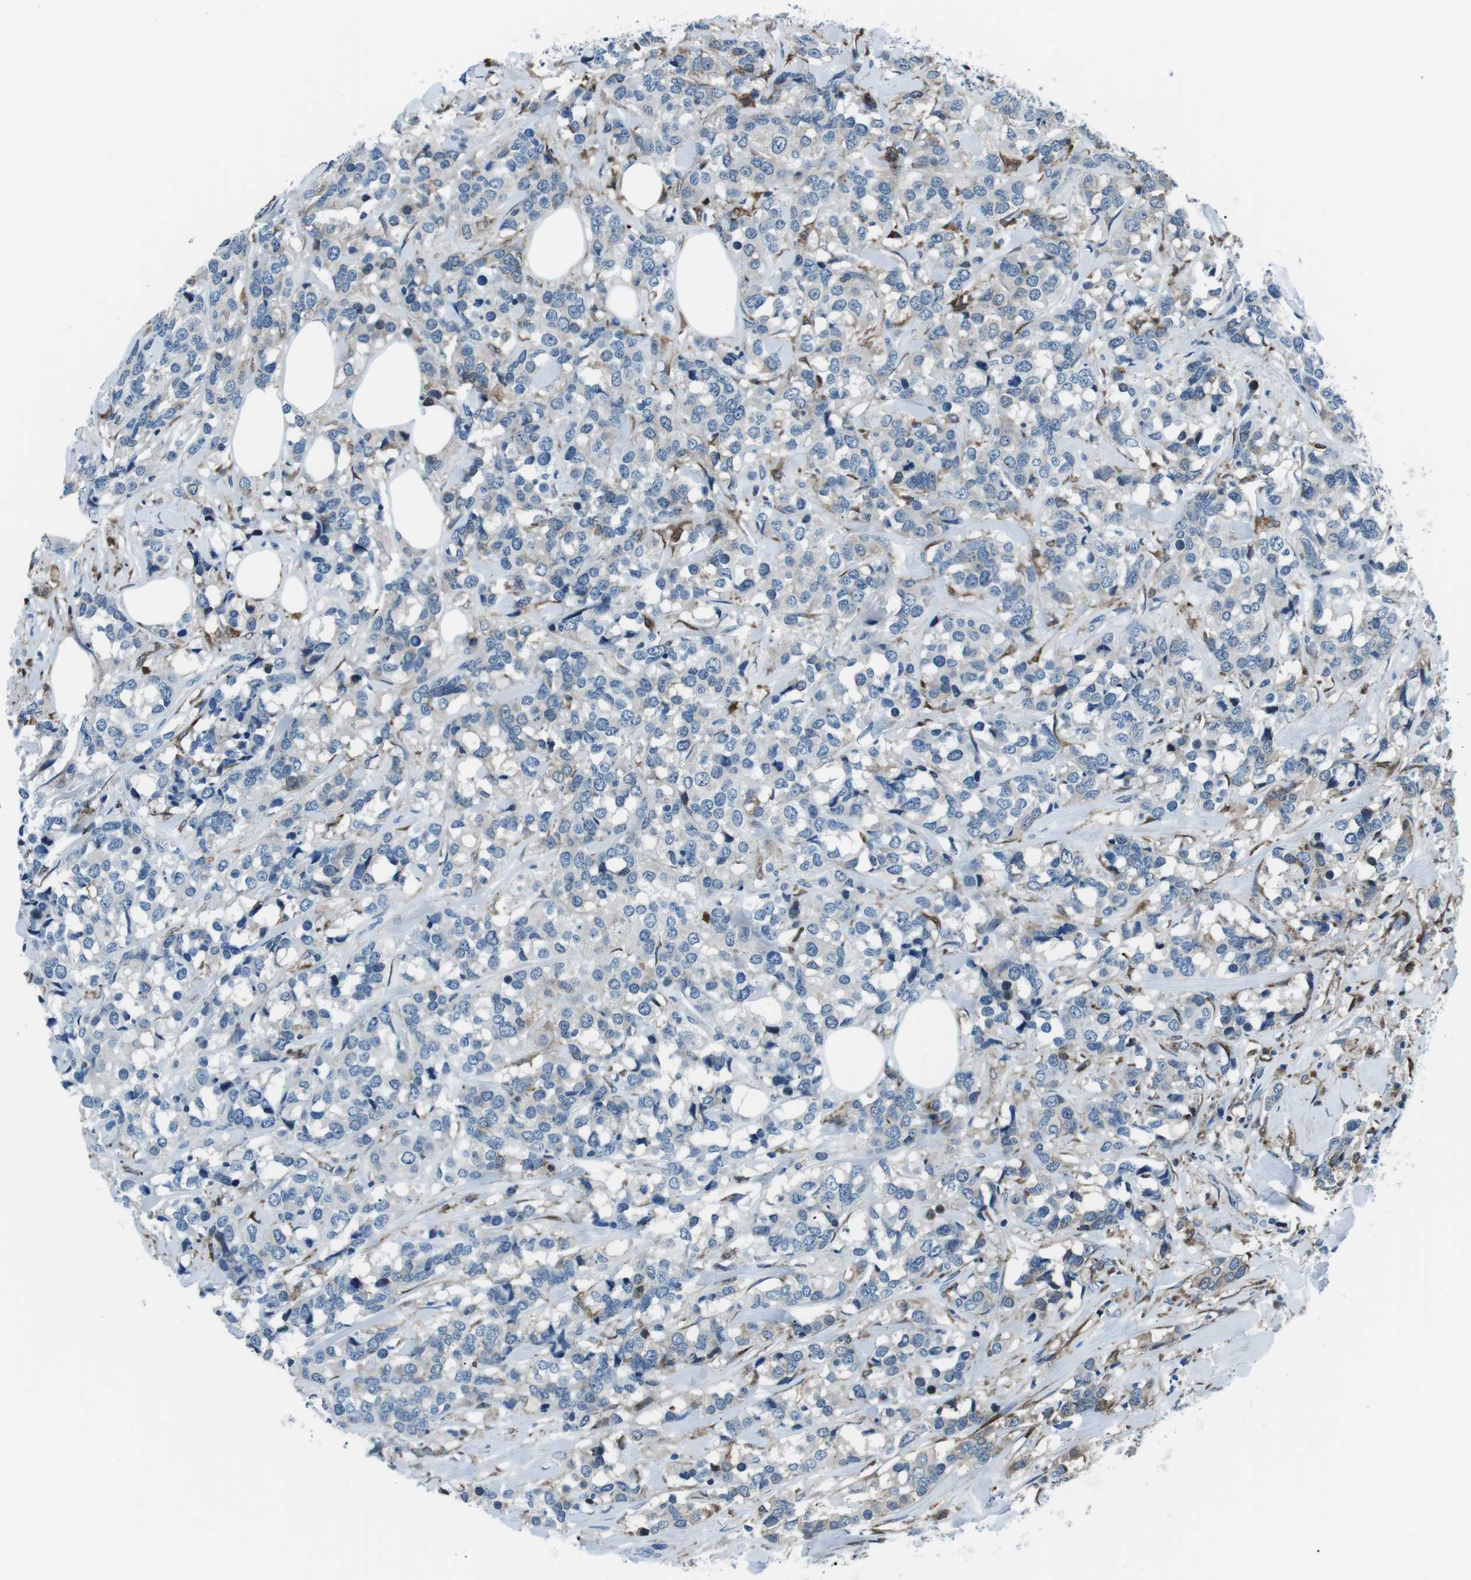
{"staining": {"intensity": "negative", "quantity": "none", "location": "none"}, "tissue": "breast cancer", "cell_type": "Tumor cells", "image_type": "cancer", "snomed": [{"axis": "morphology", "description": "Lobular carcinoma"}, {"axis": "topography", "description": "Breast"}], "caption": "Histopathology image shows no significant protein staining in tumor cells of breast cancer (lobular carcinoma). Brightfield microscopy of immunohistochemistry (IHC) stained with DAB (3,3'-diaminobenzidine) (brown) and hematoxylin (blue), captured at high magnification.", "gene": "BLNK", "patient": {"sex": "female", "age": 59}}